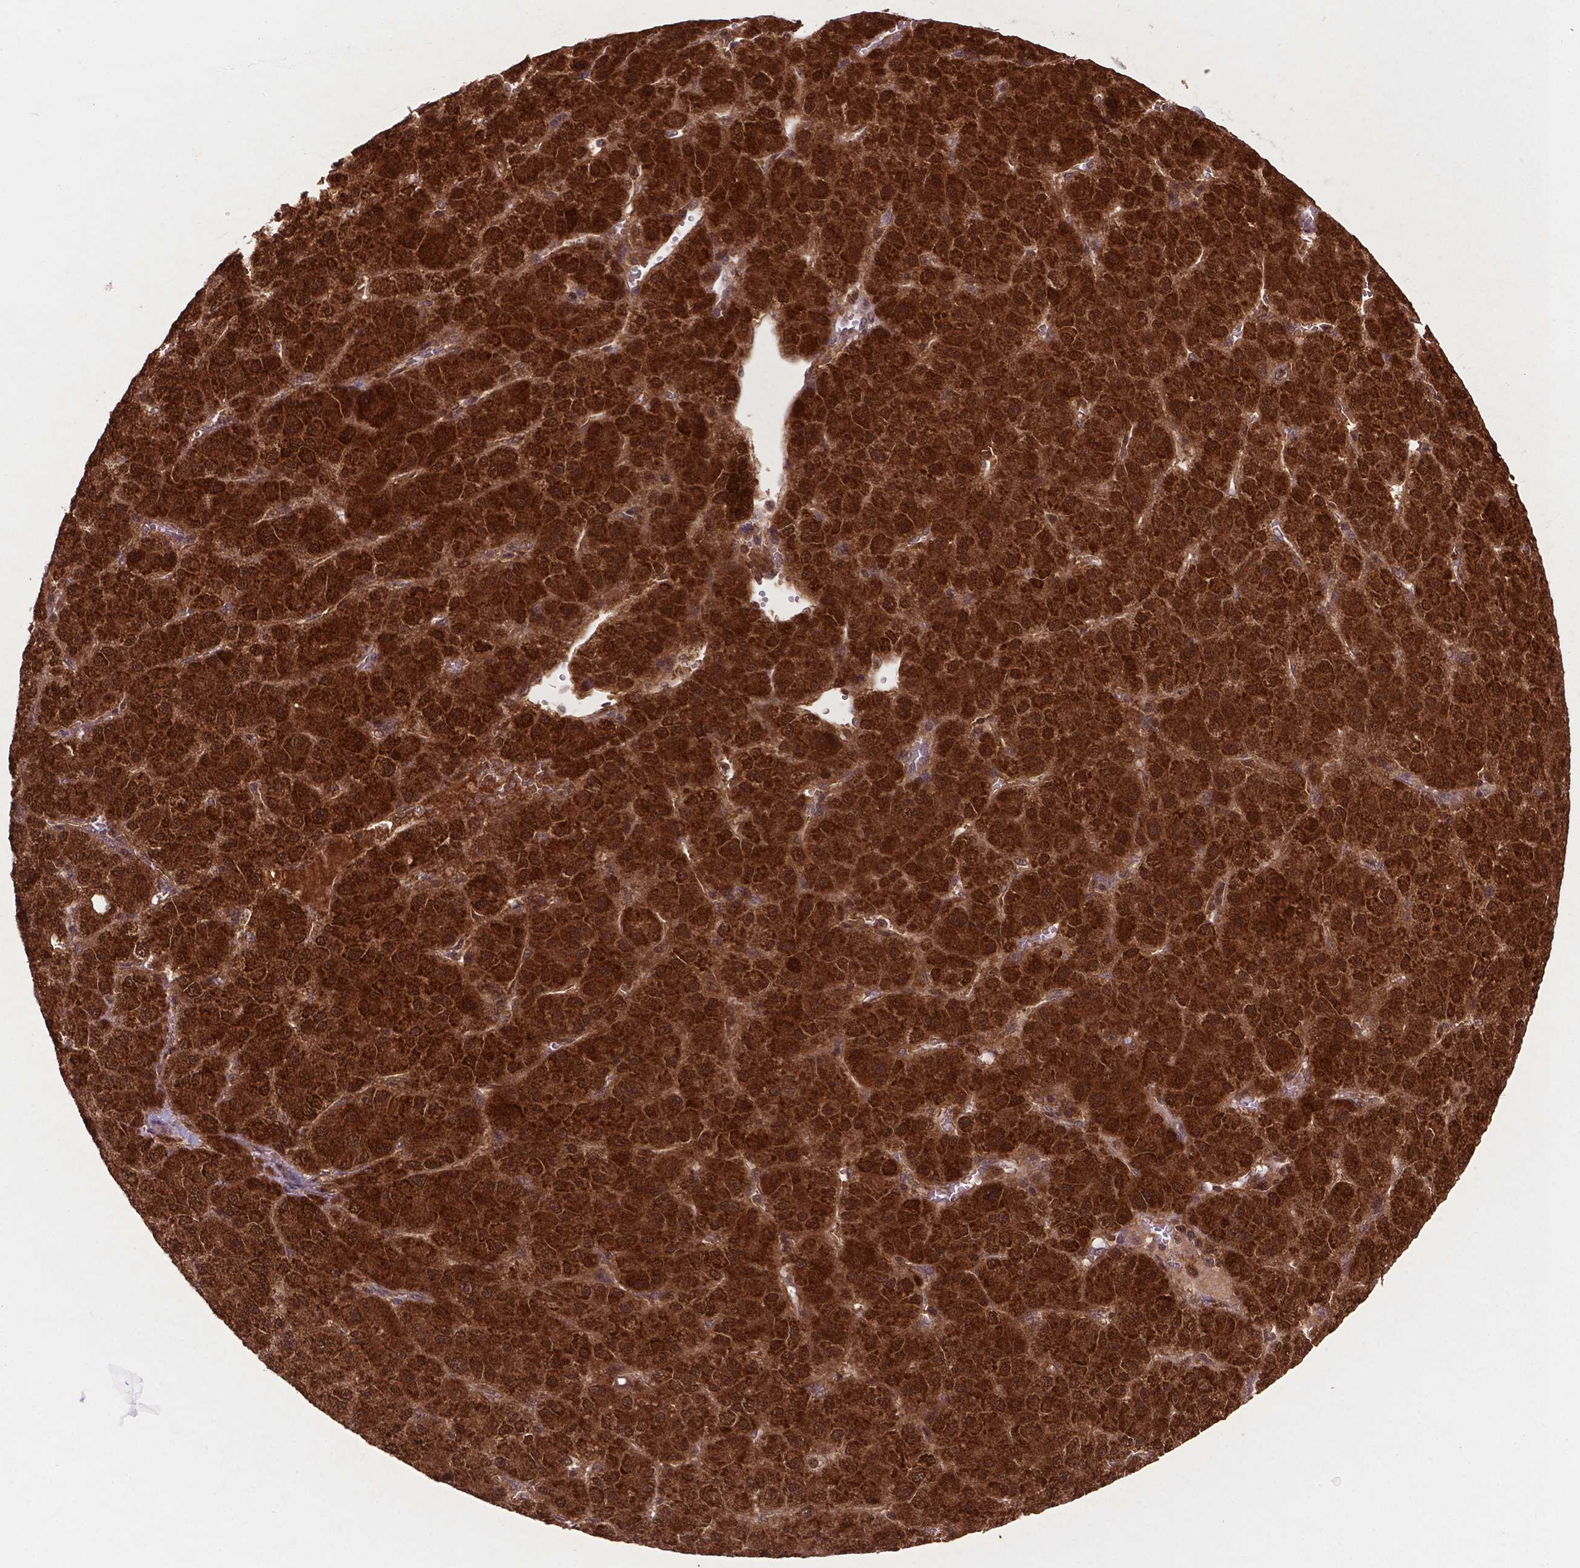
{"staining": {"intensity": "strong", "quantity": ">75%", "location": "cytoplasmic/membranous,nuclear"}, "tissue": "liver cancer", "cell_type": "Tumor cells", "image_type": "cancer", "snomed": [{"axis": "morphology", "description": "Carcinoma, Hepatocellular, NOS"}, {"axis": "topography", "description": "Liver"}], "caption": "This is a histology image of immunohistochemistry staining of liver hepatocellular carcinoma, which shows strong positivity in the cytoplasmic/membranous and nuclear of tumor cells.", "gene": "UBE2L6", "patient": {"sex": "male", "age": 67}}